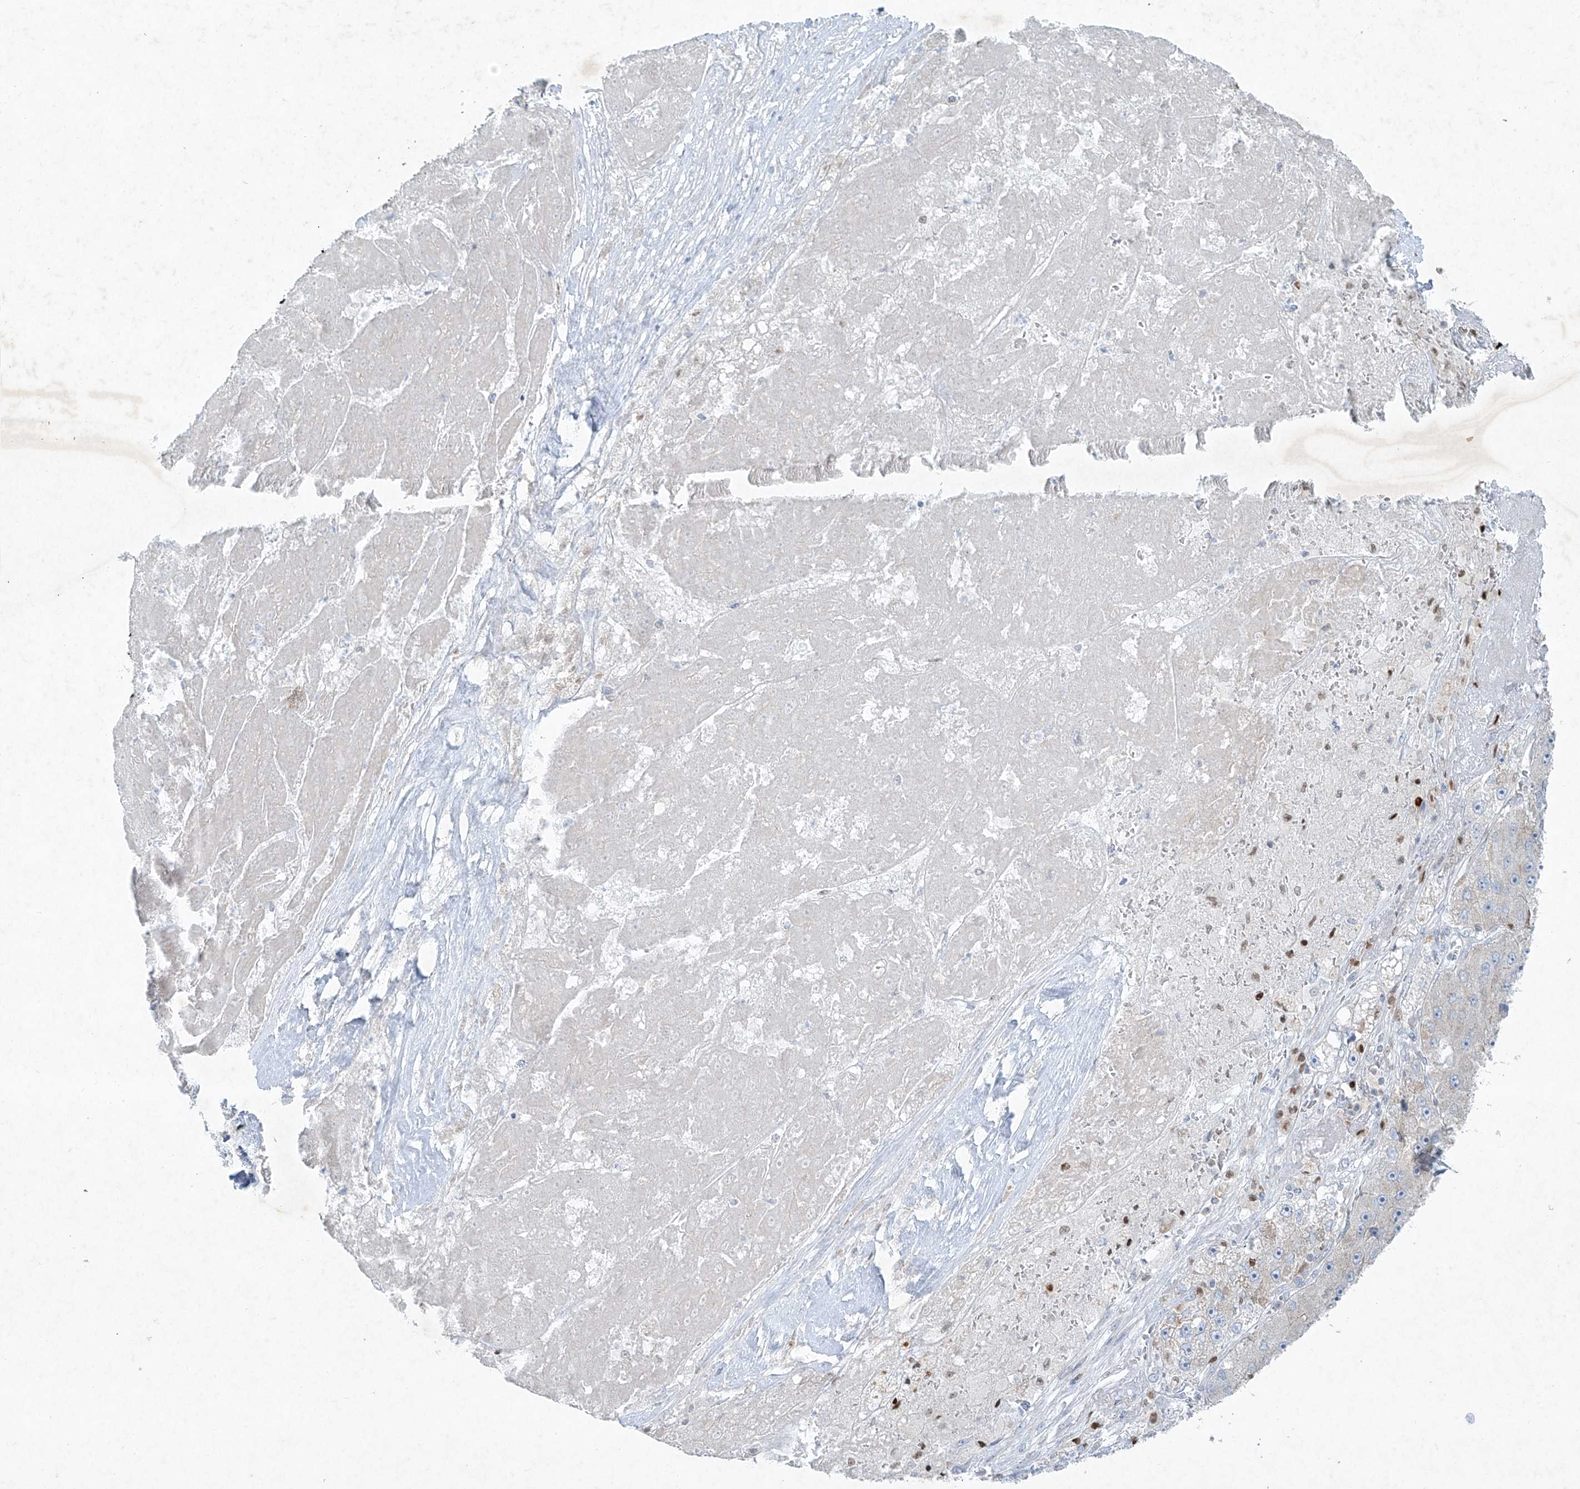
{"staining": {"intensity": "negative", "quantity": "none", "location": "none"}, "tissue": "liver cancer", "cell_type": "Tumor cells", "image_type": "cancer", "snomed": [{"axis": "morphology", "description": "Carcinoma, Hepatocellular, NOS"}, {"axis": "topography", "description": "Liver"}], "caption": "IHC image of human liver hepatocellular carcinoma stained for a protein (brown), which reveals no expression in tumor cells. (Stains: DAB IHC with hematoxylin counter stain, Microscopy: brightfield microscopy at high magnification).", "gene": "TUBE1", "patient": {"sex": "female", "age": 73}}